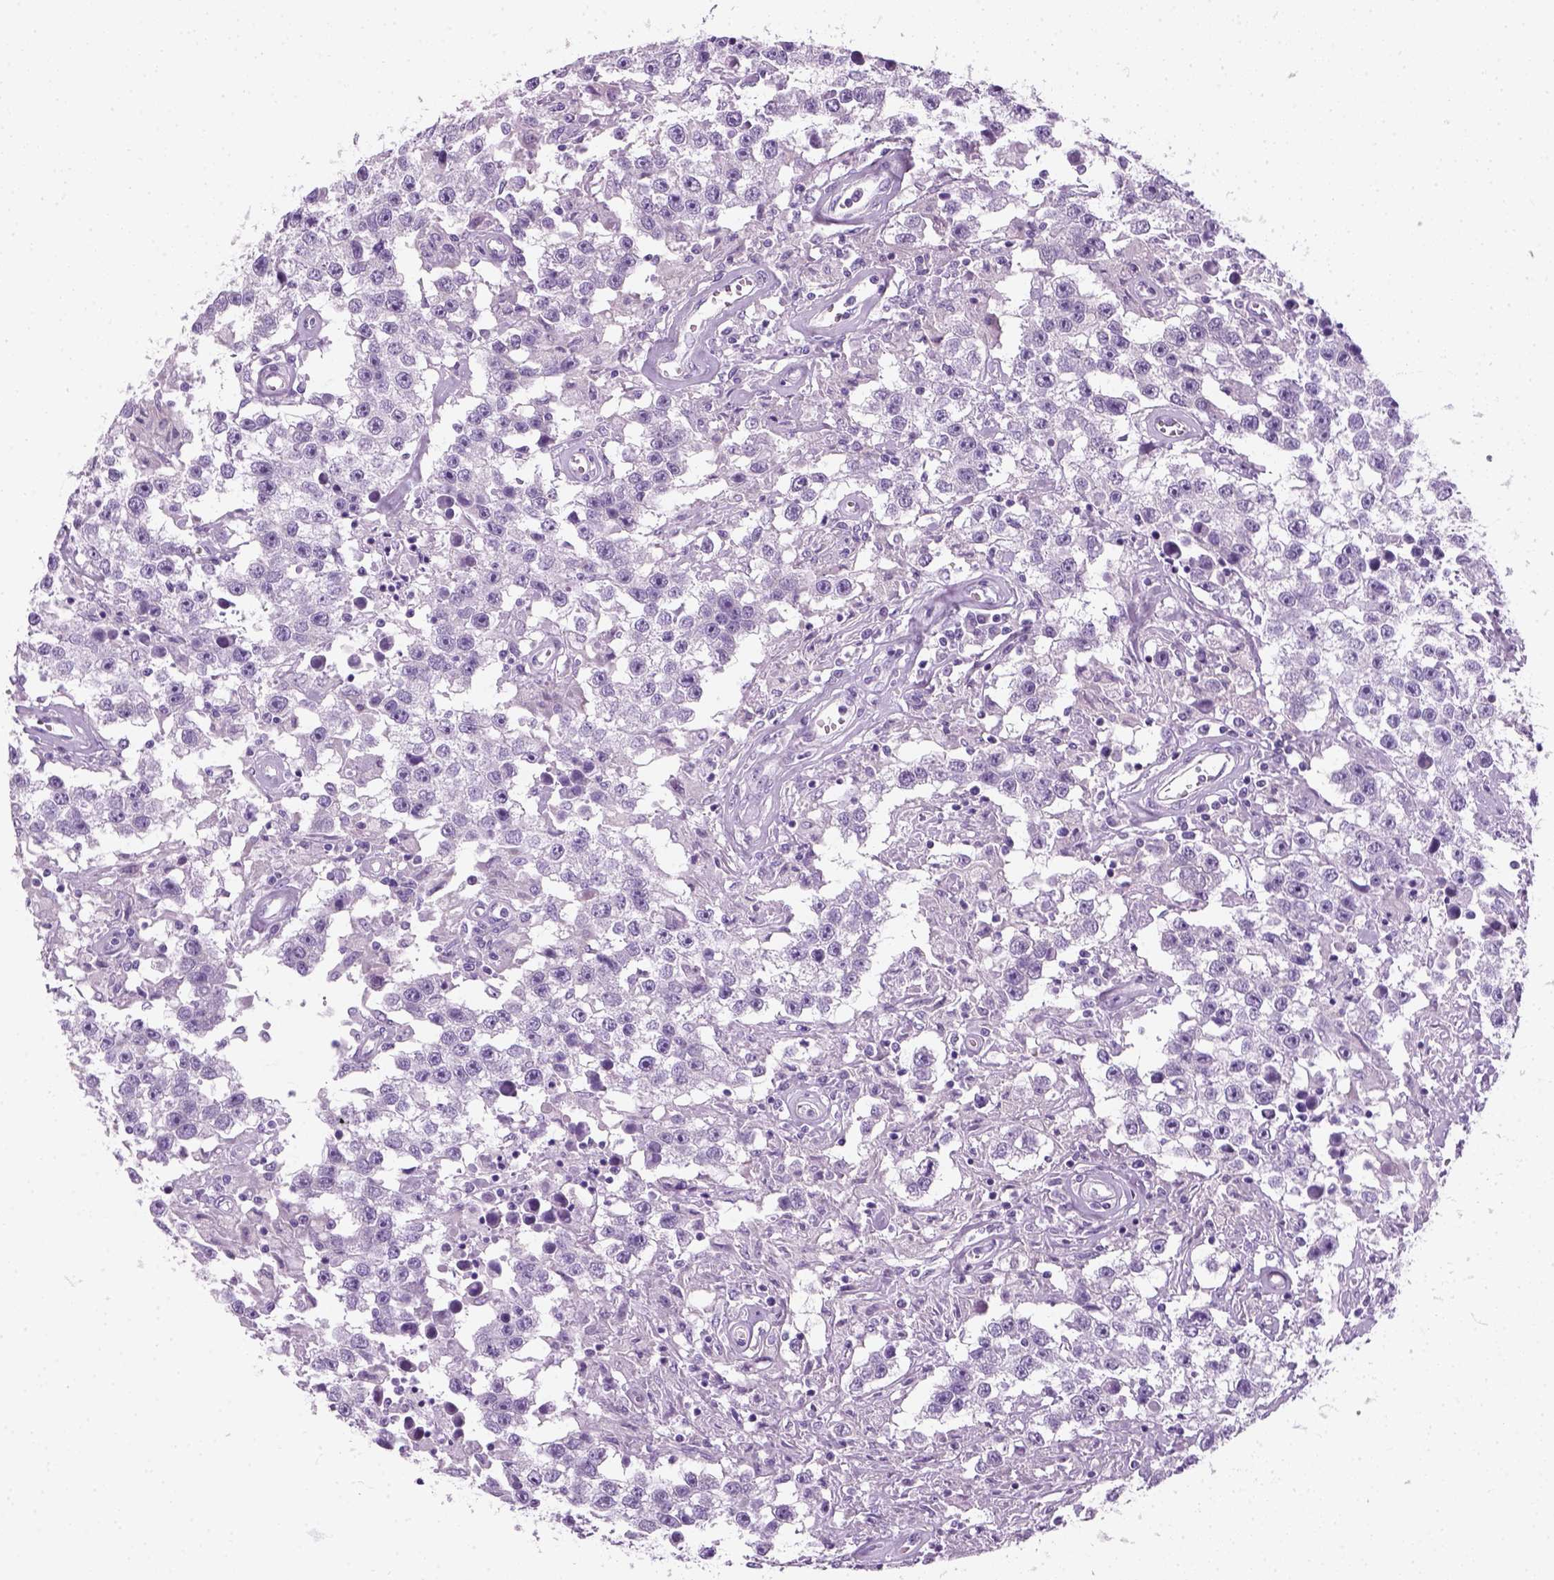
{"staining": {"intensity": "negative", "quantity": "none", "location": "none"}, "tissue": "testis cancer", "cell_type": "Tumor cells", "image_type": "cancer", "snomed": [{"axis": "morphology", "description": "Seminoma, NOS"}, {"axis": "topography", "description": "Testis"}], "caption": "IHC micrograph of testis cancer stained for a protein (brown), which demonstrates no positivity in tumor cells.", "gene": "SLC12A5", "patient": {"sex": "male", "age": 43}}